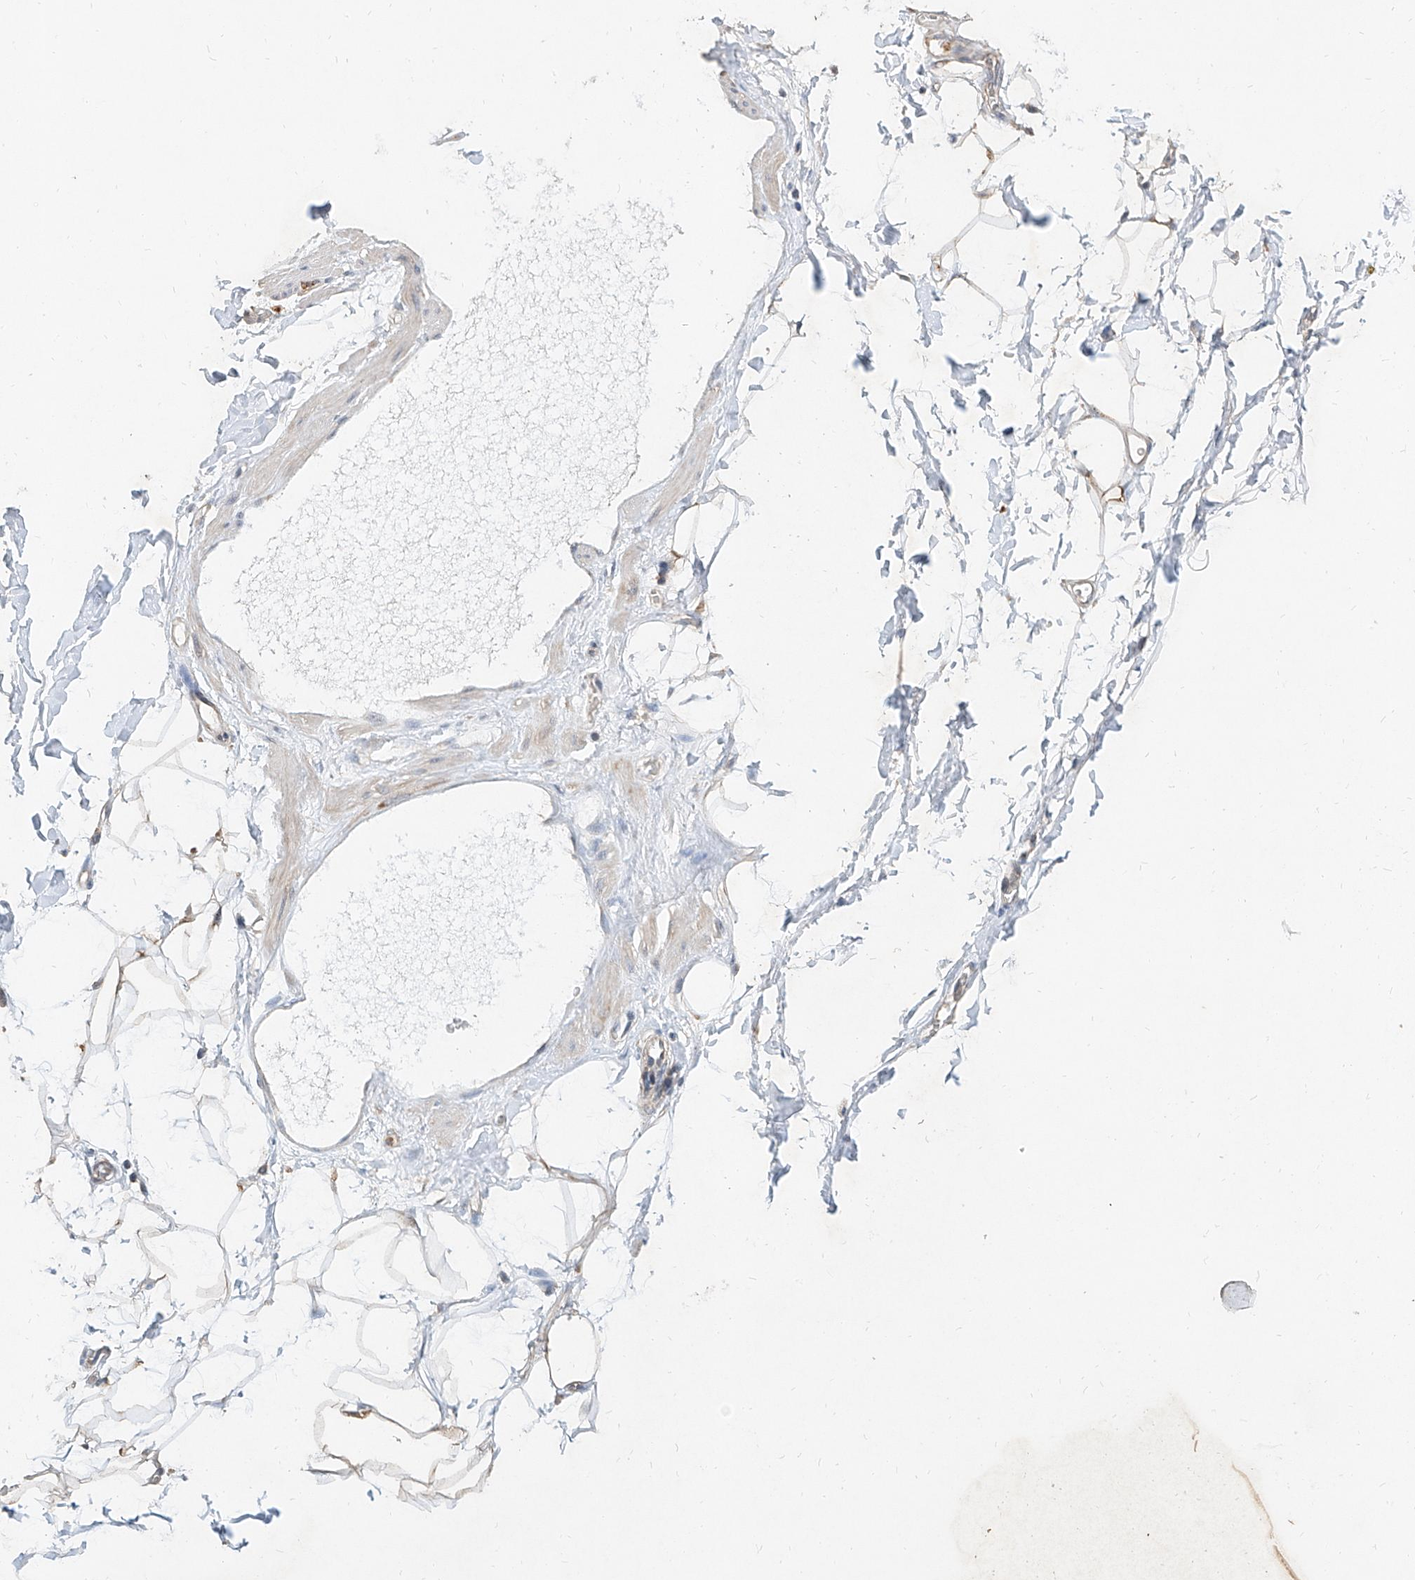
{"staining": {"intensity": "weak", "quantity": "<25%", "location": "cytoplasmic/membranous"}, "tissue": "adipose tissue", "cell_type": "Adipocytes", "image_type": "normal", "snomed": [{"axis": "morphology", "description": "Normal tissue, NOS"}, {"axis": "morphology", "description": "Adenocarcinoma, NOS"}, {"axis": "topography", "description": "Pancreas"}, {"axis": "topography", "description": "Peripheral nerve tissue"}], "caption": "IHC micrograph of unremarkable adipose tissue: human adipose tissue stained with DAB (3,3'-diaminobenzidine) reveals no significant protein positivity in adipocytes.", "gene": "MFSD4B", "patient": {"sex": "male", "age": 59}}